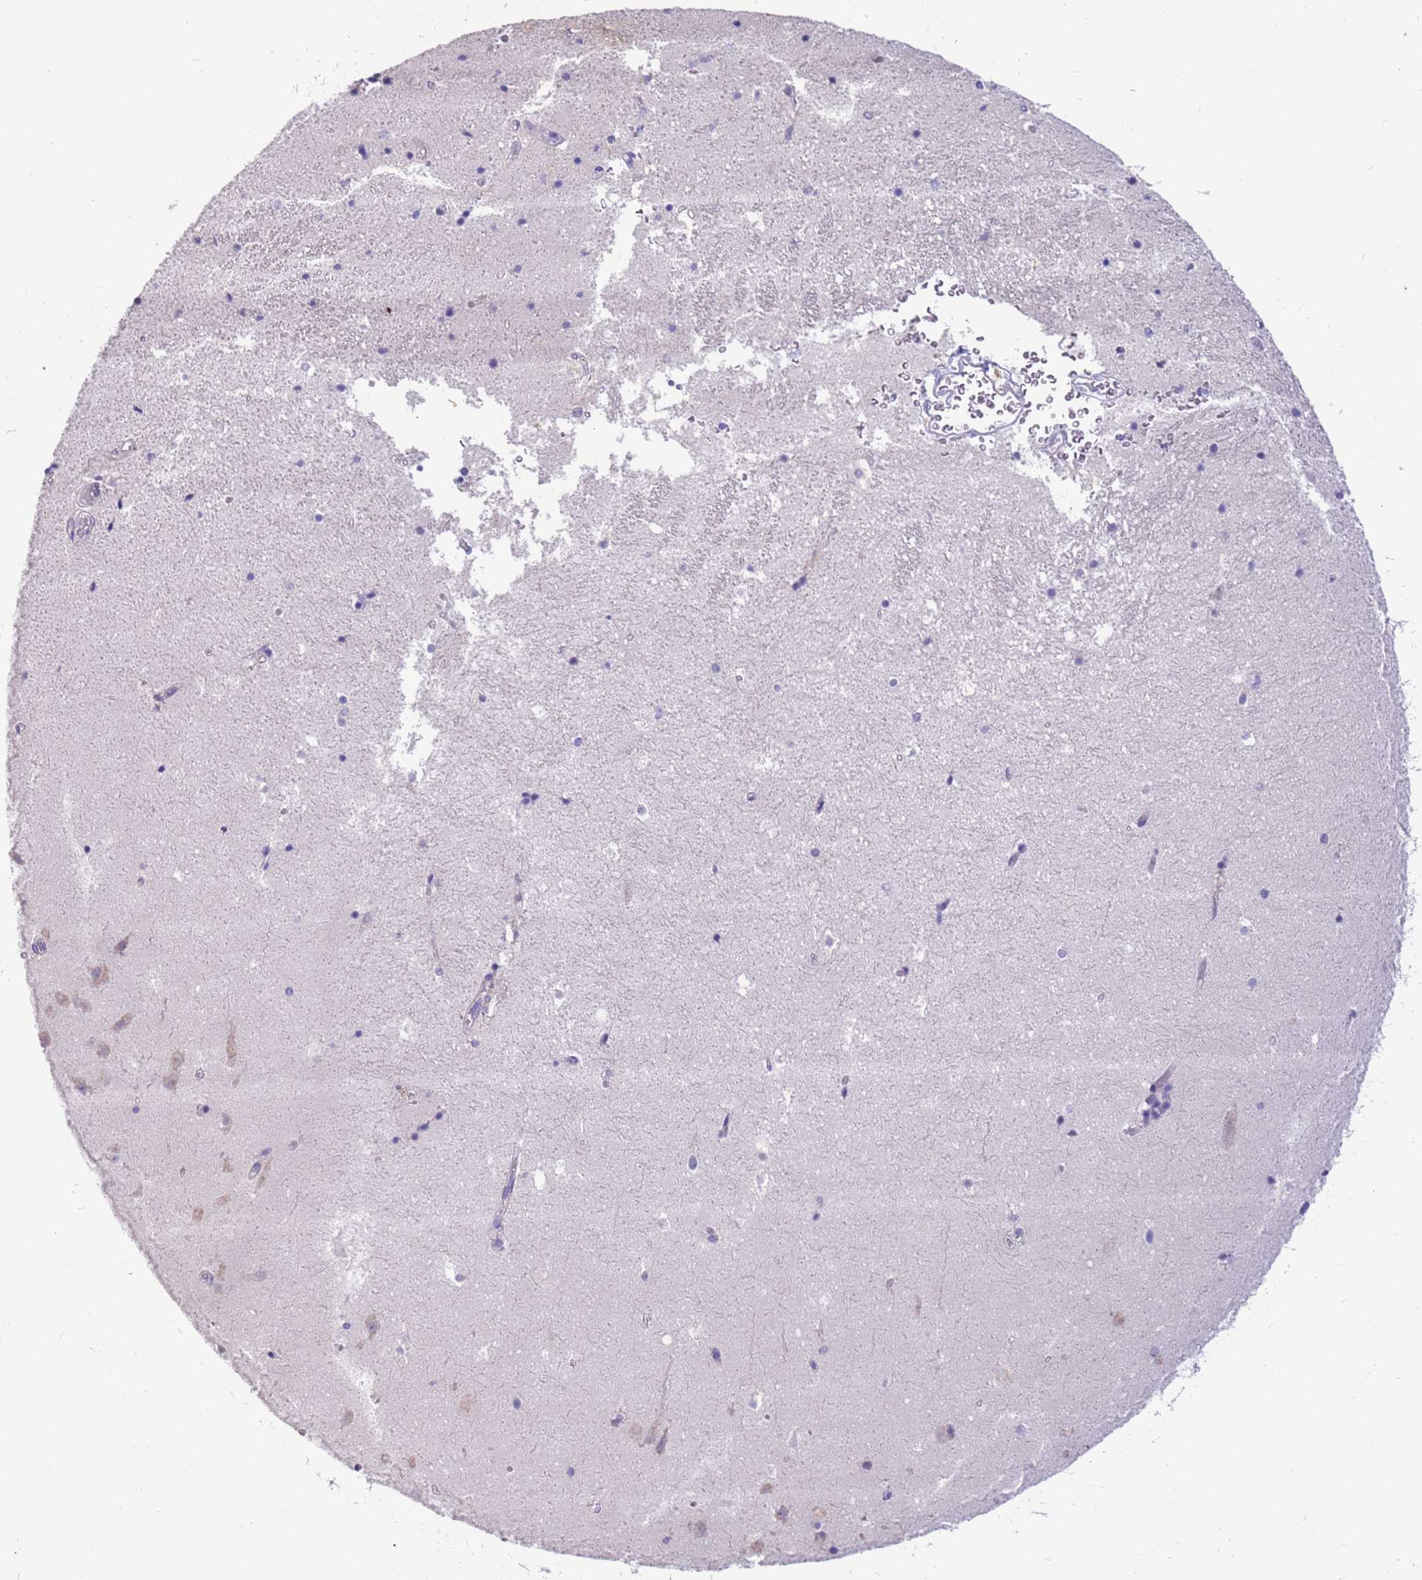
{"staining": {"intensity": "negative", "quantity": "none", "location": "none"}, "tissue": "hippocampus", "cell_type": "Glial cells", "image_type": "normal", "snomed": [{"axis": "morphology", "description": "Normal tissue, NOS"}, {"axis": "topography", "description": "Hippocampus"}], "caption": "Histopathology image shows no significant protein positivity in glial cells of normal hippocampus. Brightfield microscopy of immunohistochemistry stained with DAB (3,3'-diaminobenzidine) (brown) and hematoxylin (blue), captured at high magnification.", "gene": "RHCG", "patient": {"sex": "female", "age": 52}}